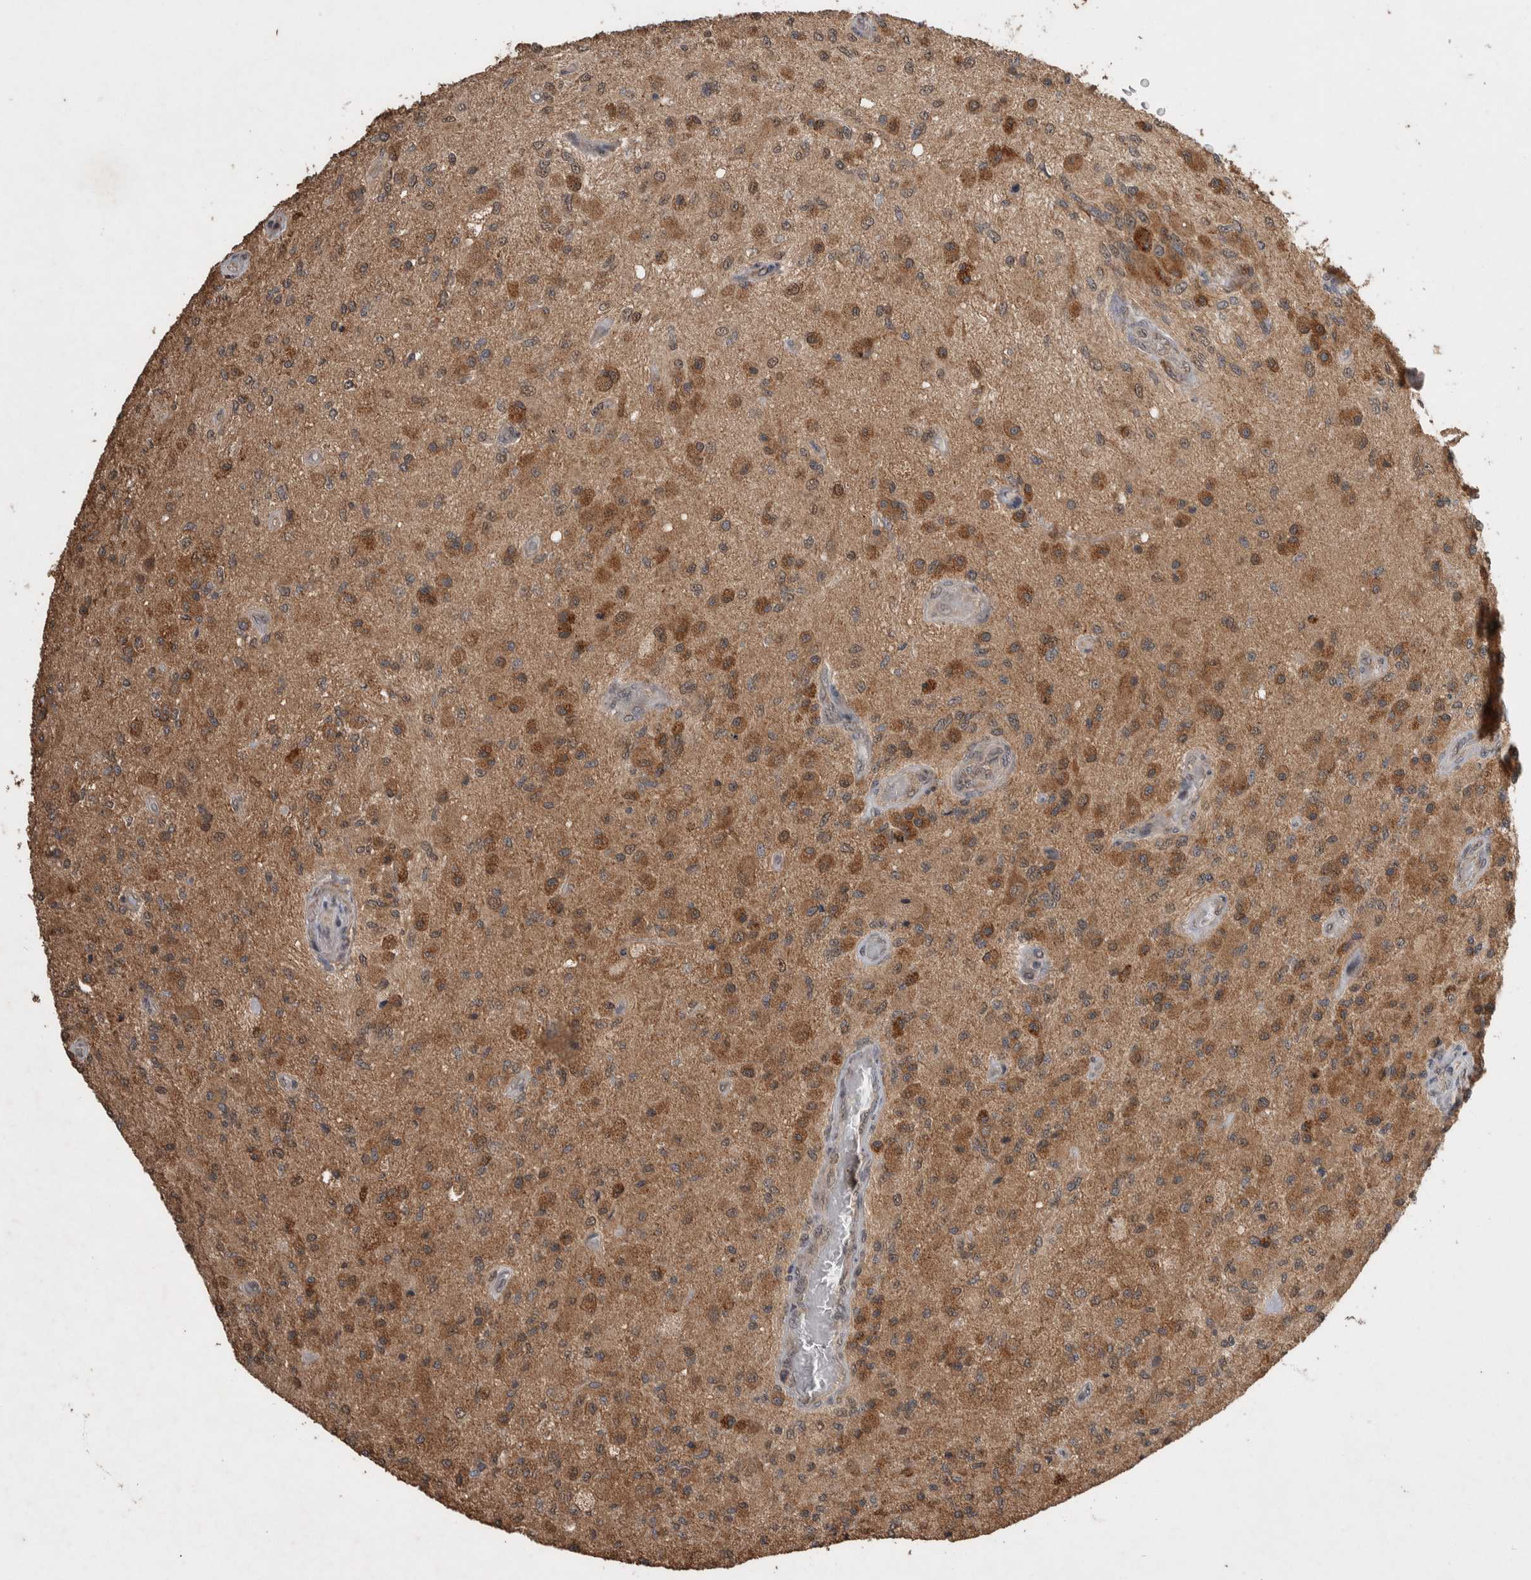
{"staining": {"intensity": "moderate", "quantity": ">75%", "location": "cytoplasmic/membranous,nuclear"}, "tissue": "glioma", "cell_type": "Tumor cells", "image_type": "cancer", "snomed": [{"axis": "morphology", "description": "Normal tissue, NOS"}, {"axis": "morphology", "description": "Glioma, malignant, High grade"}, {"axis": "topography", "description": "Cerebral cortex"}], "caption": "Tumor cells show moderate cytoplasmic/membranous and nuclear expression in about >75% of cells in malignant high-grade glioma.", "gene": "DVL2", "patient": {"sex": "male", "age": 77}}